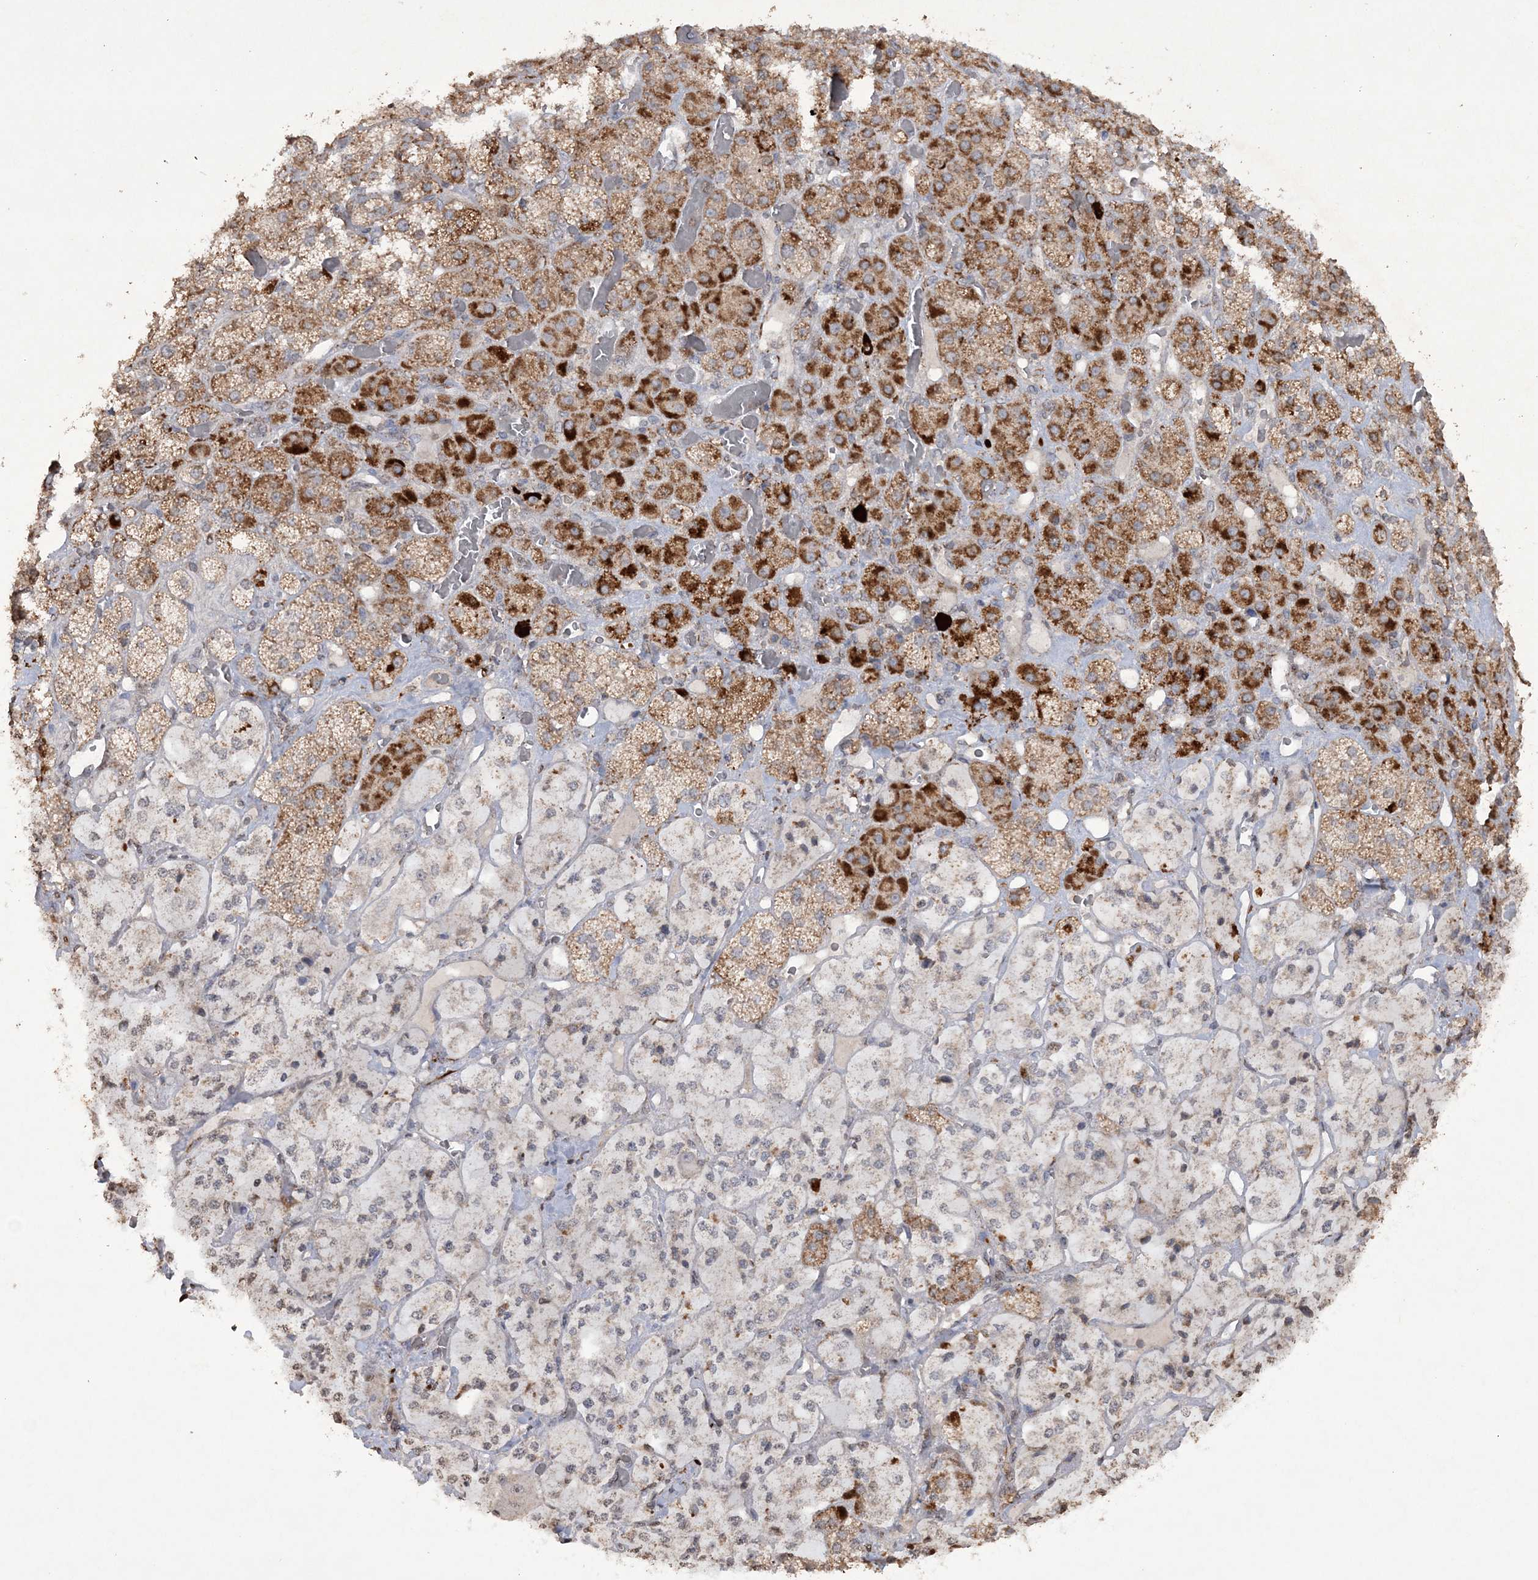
{"staining": {"intensity": "strong", "quantity": "25%-75%", "location": "cytoplasmic/membranous"}, "tissue": "adrenal gland", "cell_type": "Glandular cells", "image_type": "normal", "snomed": [{"axis": "morphology", "description": "Normal tissue, NOS"}, {"axis": "topography", "description": "Adrenal gland"}], "caption": "Adrenal gland stained with DAB (3,3'-diaminobenzidine) immunohistochemistry (IHC) exhibits high levels of strong cytoplasmic/membranous positivity in approximately 25%-75% of glandular cells.", "gene": "TTC7A", "patient": {"sex": "male", "age": 57}}